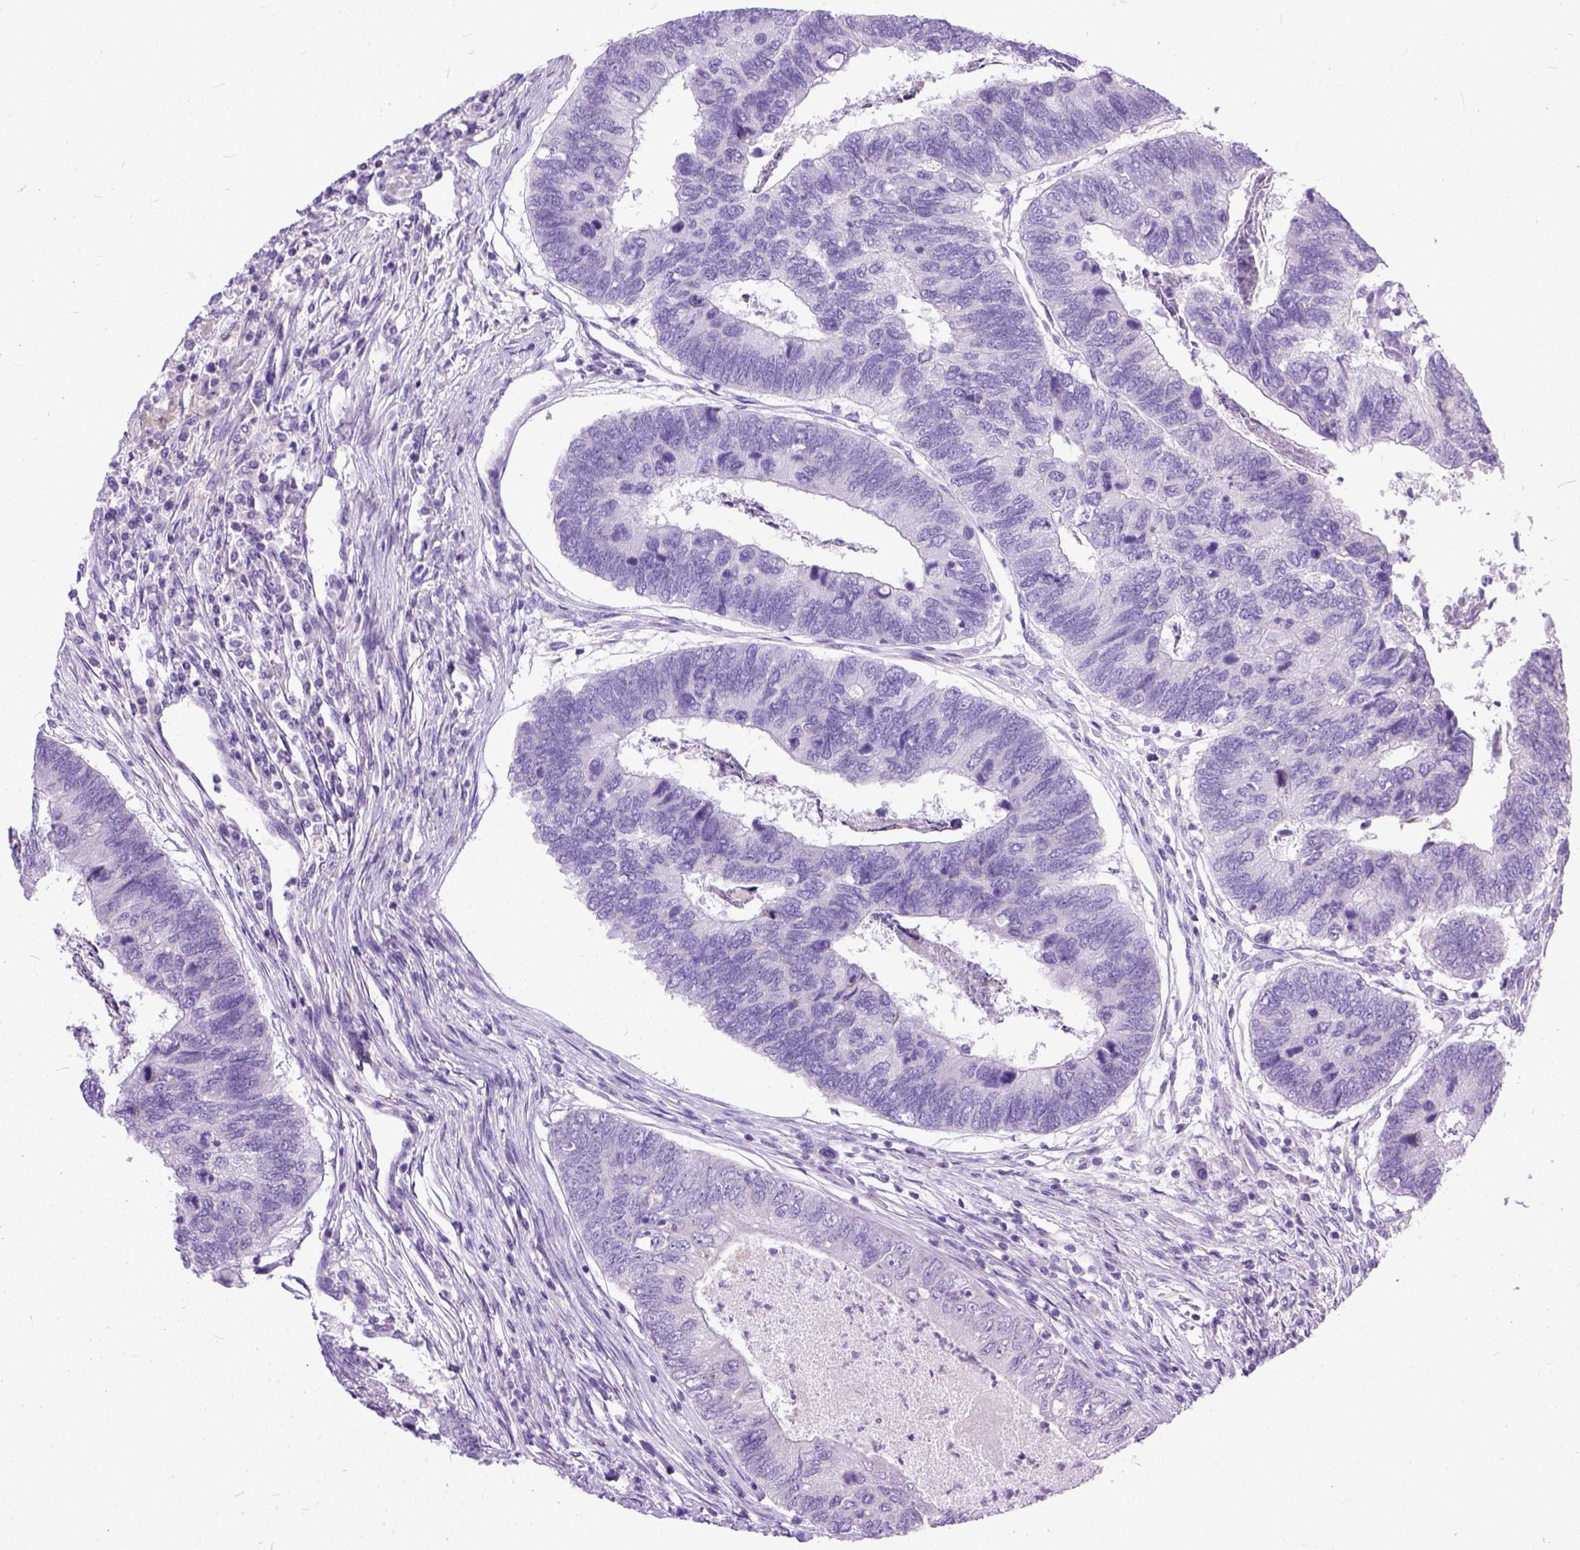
{"staining": {"intensity": "negative", "quantity": "none", "location": "none"}, "tissue": "colorectal cancer", "cell_type": "Tumor cells", "image_type": "cancer", "snomed": [{"axis": "morphology", "description": "Adenocarcinoma, NOS"}, {"axis": "topography", "description": "Colon"}], "caption": "Immunohistochemistry photomicrograph of neoplastic tissue: human colorectal cancer stained with DAB (3,3'-diaminobenzidine) shows no significant protein expression in tumor cells.", "gene": "PLK5", "patient": {"sex": "female", "age": 67}}